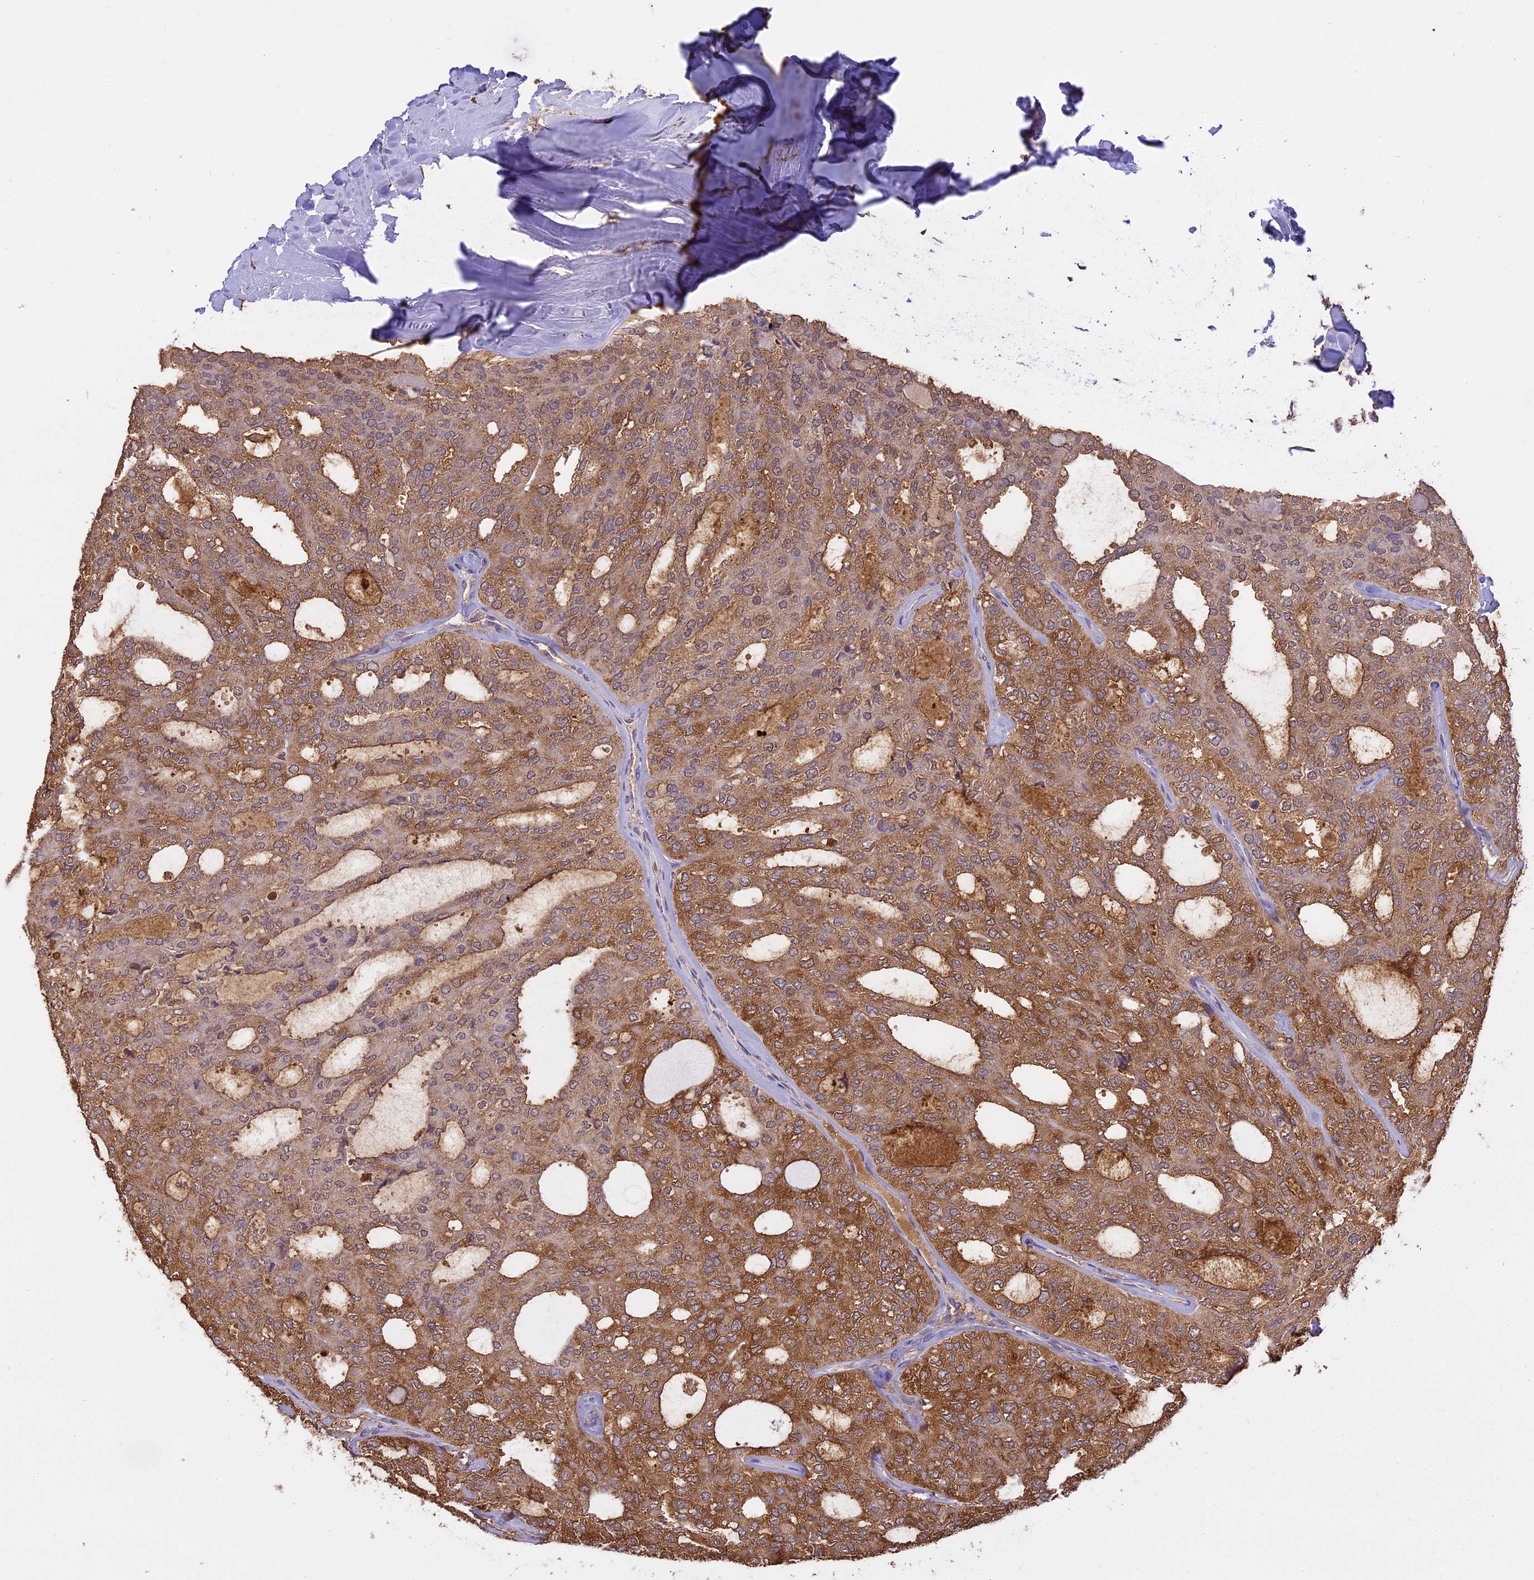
{"staining": {"intensity": "strong", "quantity": "25%-75%", "location": "cytoplasmic/membranous"}, "tissue": "thyroid cancer", "cell_type": "Tumor cells", "image_type": "cancer", "snomed": [{"axis": "morphology", "description": "Follicular adenoma carcinoma, NOS"}, {"axis": "topography", "description": "Thyroid gland"}], "caption": "Protein expression analysis of thyroid cancer reveals strong cytoplasmic/membranous staining in about 25%-75% of tumor cells.", "gene": "ARHGAP19", "patient": {"sex": "male", "age": 75}}